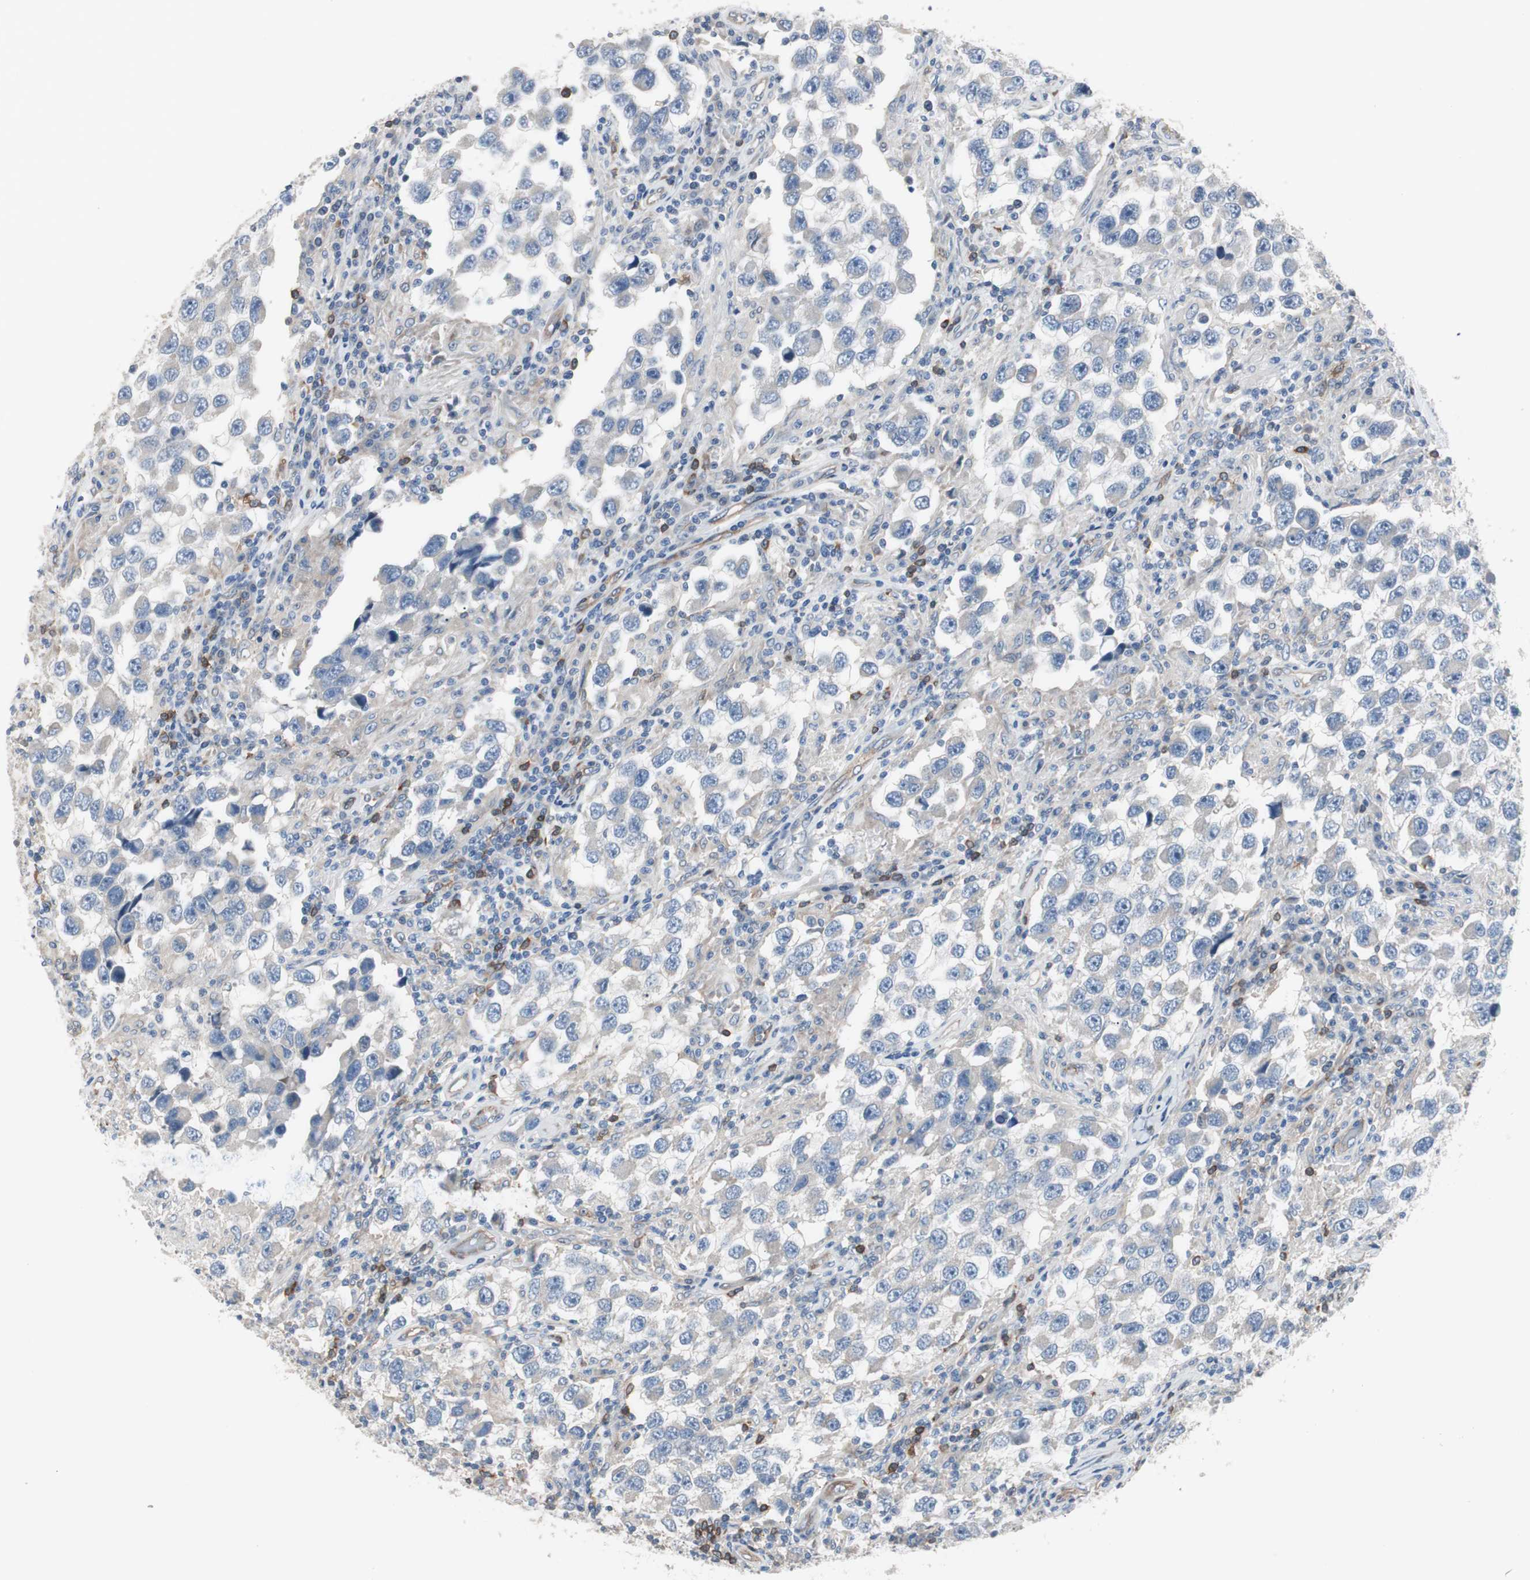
{"staining": {"intensity": "weak", "quantity": "25%-75%", "location": "cytoplasmic/membranous"}, "tissue": "testis cancer", "cell_type": "Tumor cells", "image_type": "cancer", "snomed": [{"axis": "morphology", "description": "Carcinoma, Embryonal, NOS"}, {"axis": "topography", "description": "Testis"}], "caption": "This histopathology image demonstrates immunohistochemistry (IHC) staining of testis cancer, with low weak cytoplasmic/membranous expression in about 25%-75% of tumor cells.", "gene": "SWAP70", "patient": {"sex": "male", "age": 21}}